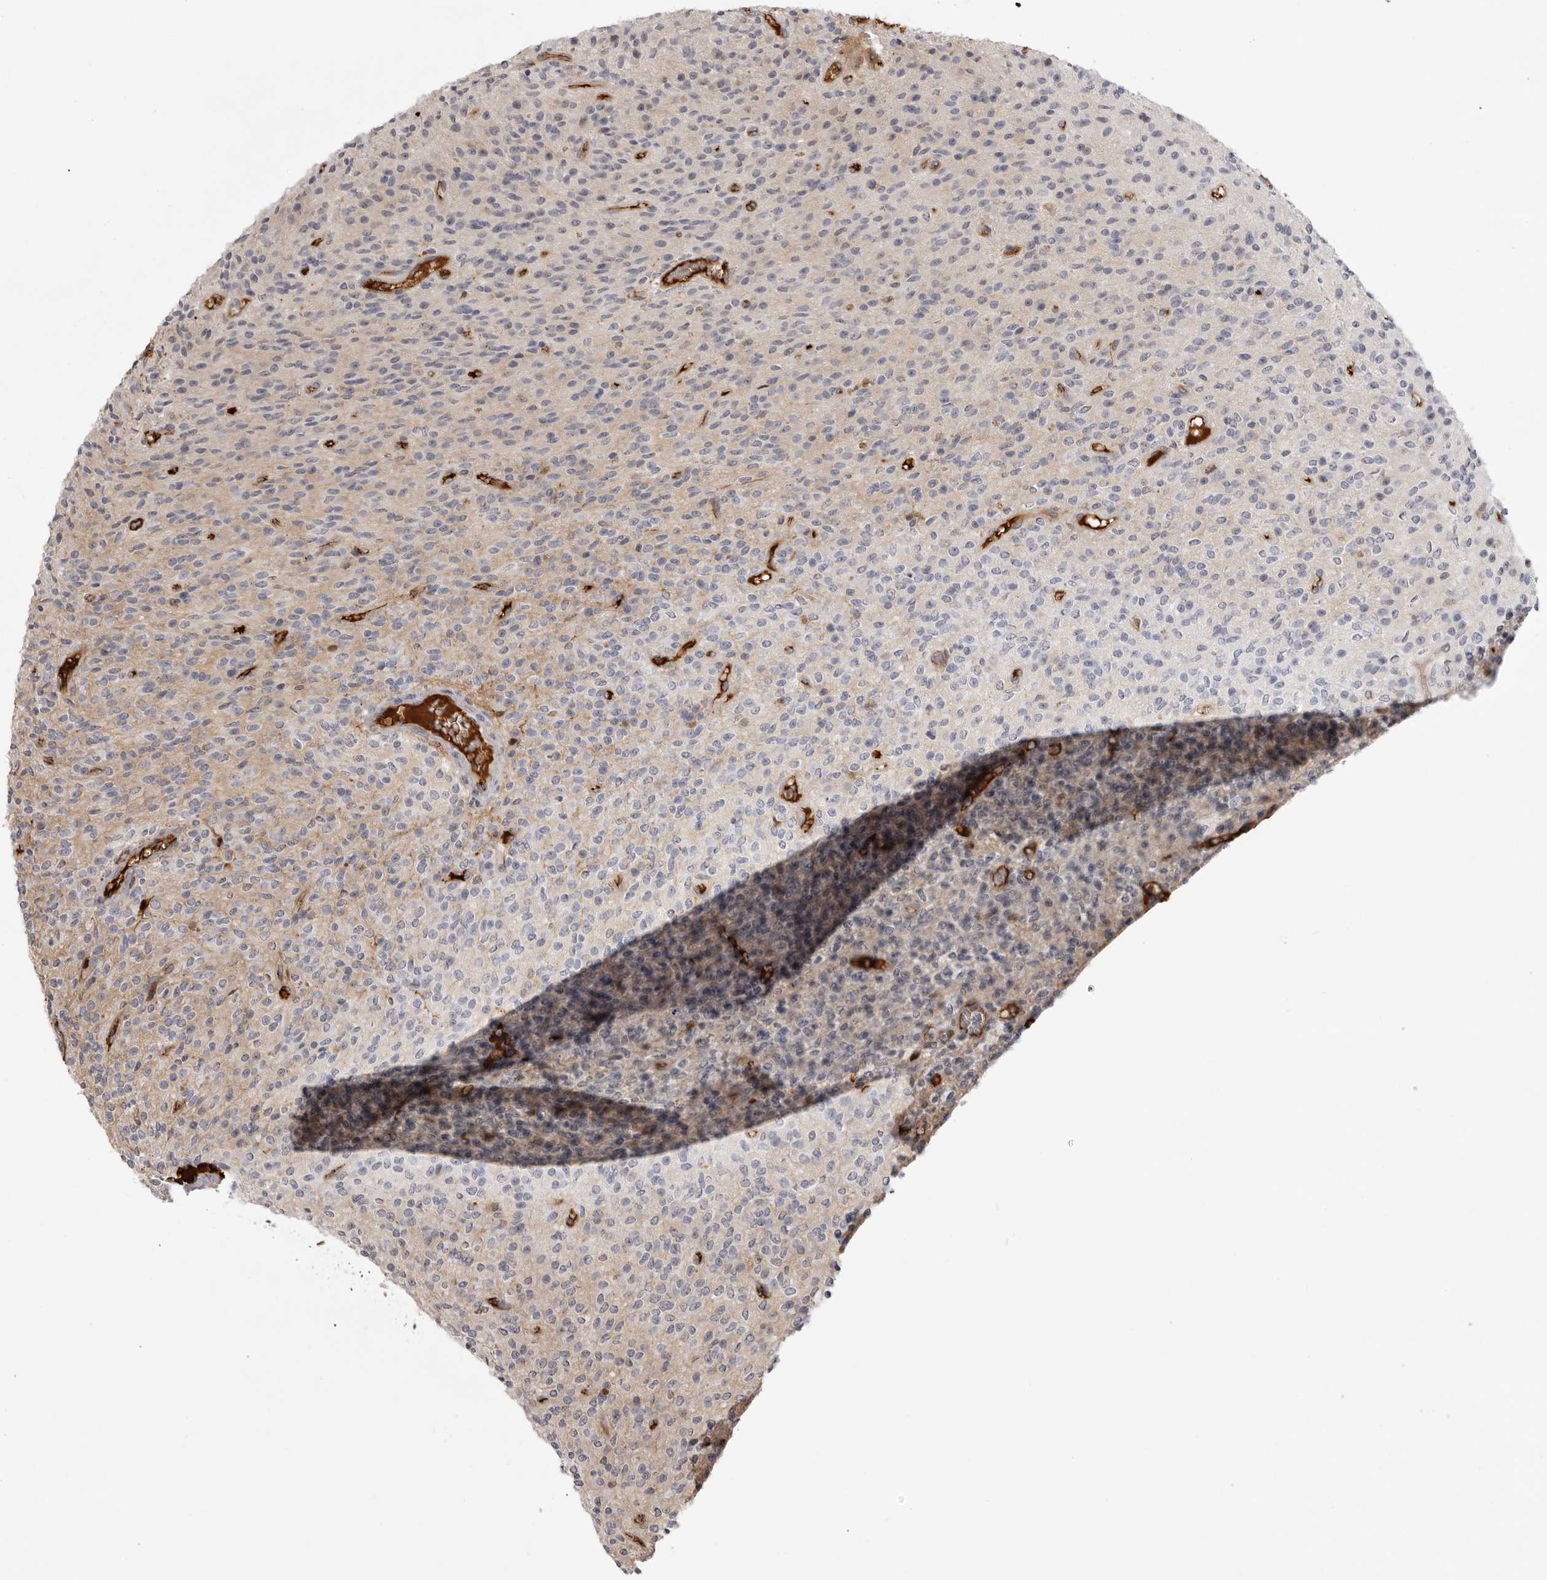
{"staining": {"intensity": "negative", "quantity": "none", "location": "none"}, "tissue": "glioma", "cell_type": "Tumor cells", "image_type": "cancer", "snomed": [{"axis": "morphology", "description": "Glioma, malignant, High grade"}, {"axis": "topography", "description": "Brain"}], "caption": "Protein analysis of glioma demonstrates no significant positivity in tumor cells. (DAB IHC, high magnification).", "gene": "PLEKHF2", "patient": {"sex": "male", "age": 34}}